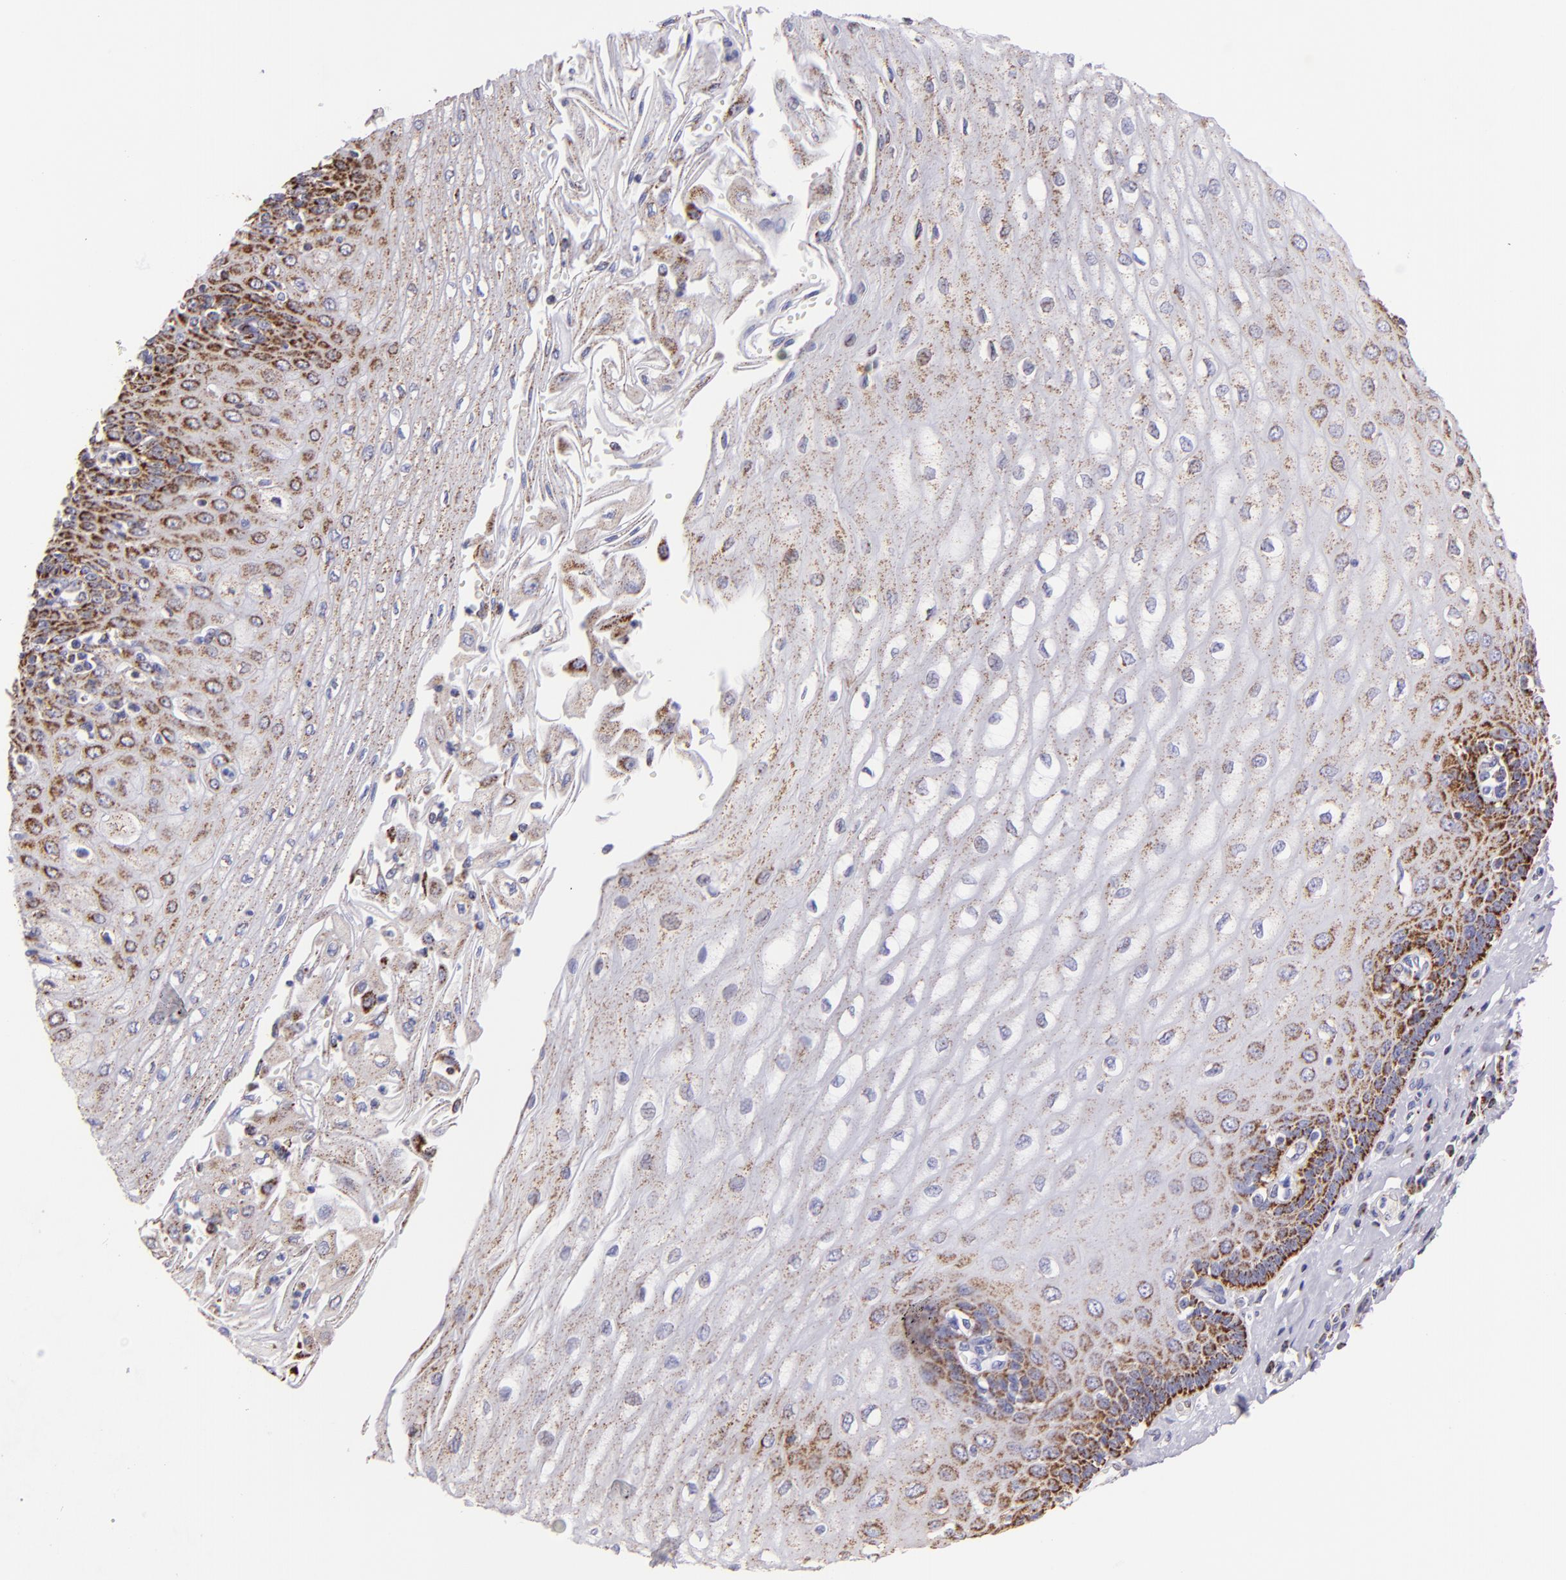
{"staining": {"intensity": "strong", "quantity": "<25%", "location": "cytoplasmic/membranous"}, "tissue": "esophagus", "cell_type": "Squamous epithelial cells", "image_type": "normal", "snomed": [{"axis": "morphology", "description": "Normal tissue, NOS"}, {"axis": "topography", "description": "Esophagus"}], "caption": "This micrograph exhibits immunohistochemistry (IHC) staining of unremarkable human esophagus, with medium strong cytoplasmic/membranous positivity in about <25% of squamous epithelial cells.", "gene": "HSPD1", "patient": {"sex": "male", "age": 62}}